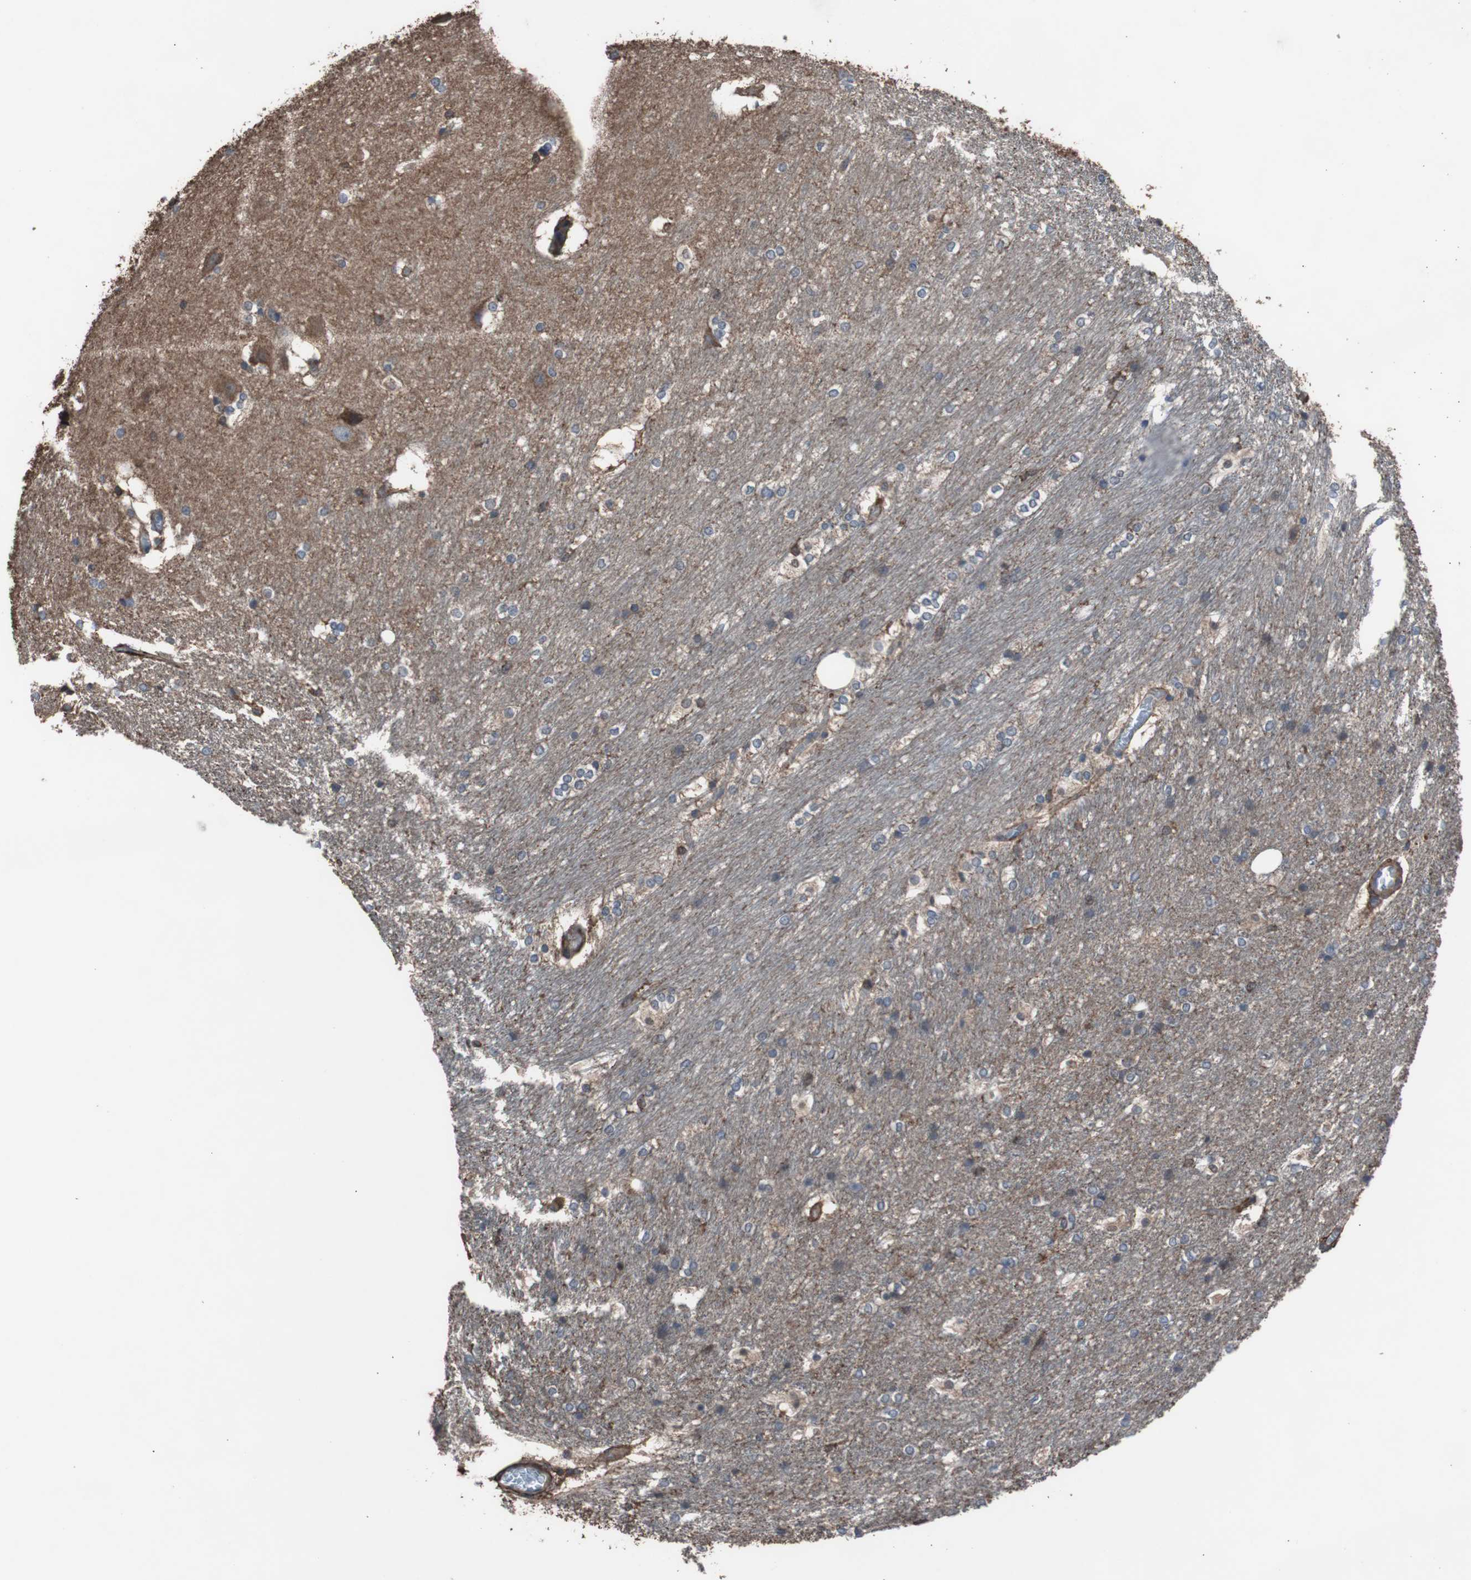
{"staining": {"intensity": "moderate", "quantity": "<25%", "location": "cytoplasmic/membranous"}, "tissue": "hippocampus", "cell_type": "Glial cells", "image_type": "normal", "snomed": [{"axis": "morphology", "description": "Normal tissue, NOS"}, {"axis": "topography", "description": "Hippocampus"}], "caption": "Hippocampus was stained to show a protein in brown. There is low levels of moderate cytoplasmic/membranous expression in about <25% of glial cells.", "gene": "COL6A2", "patient": {"sex": "female", "age": 19}}